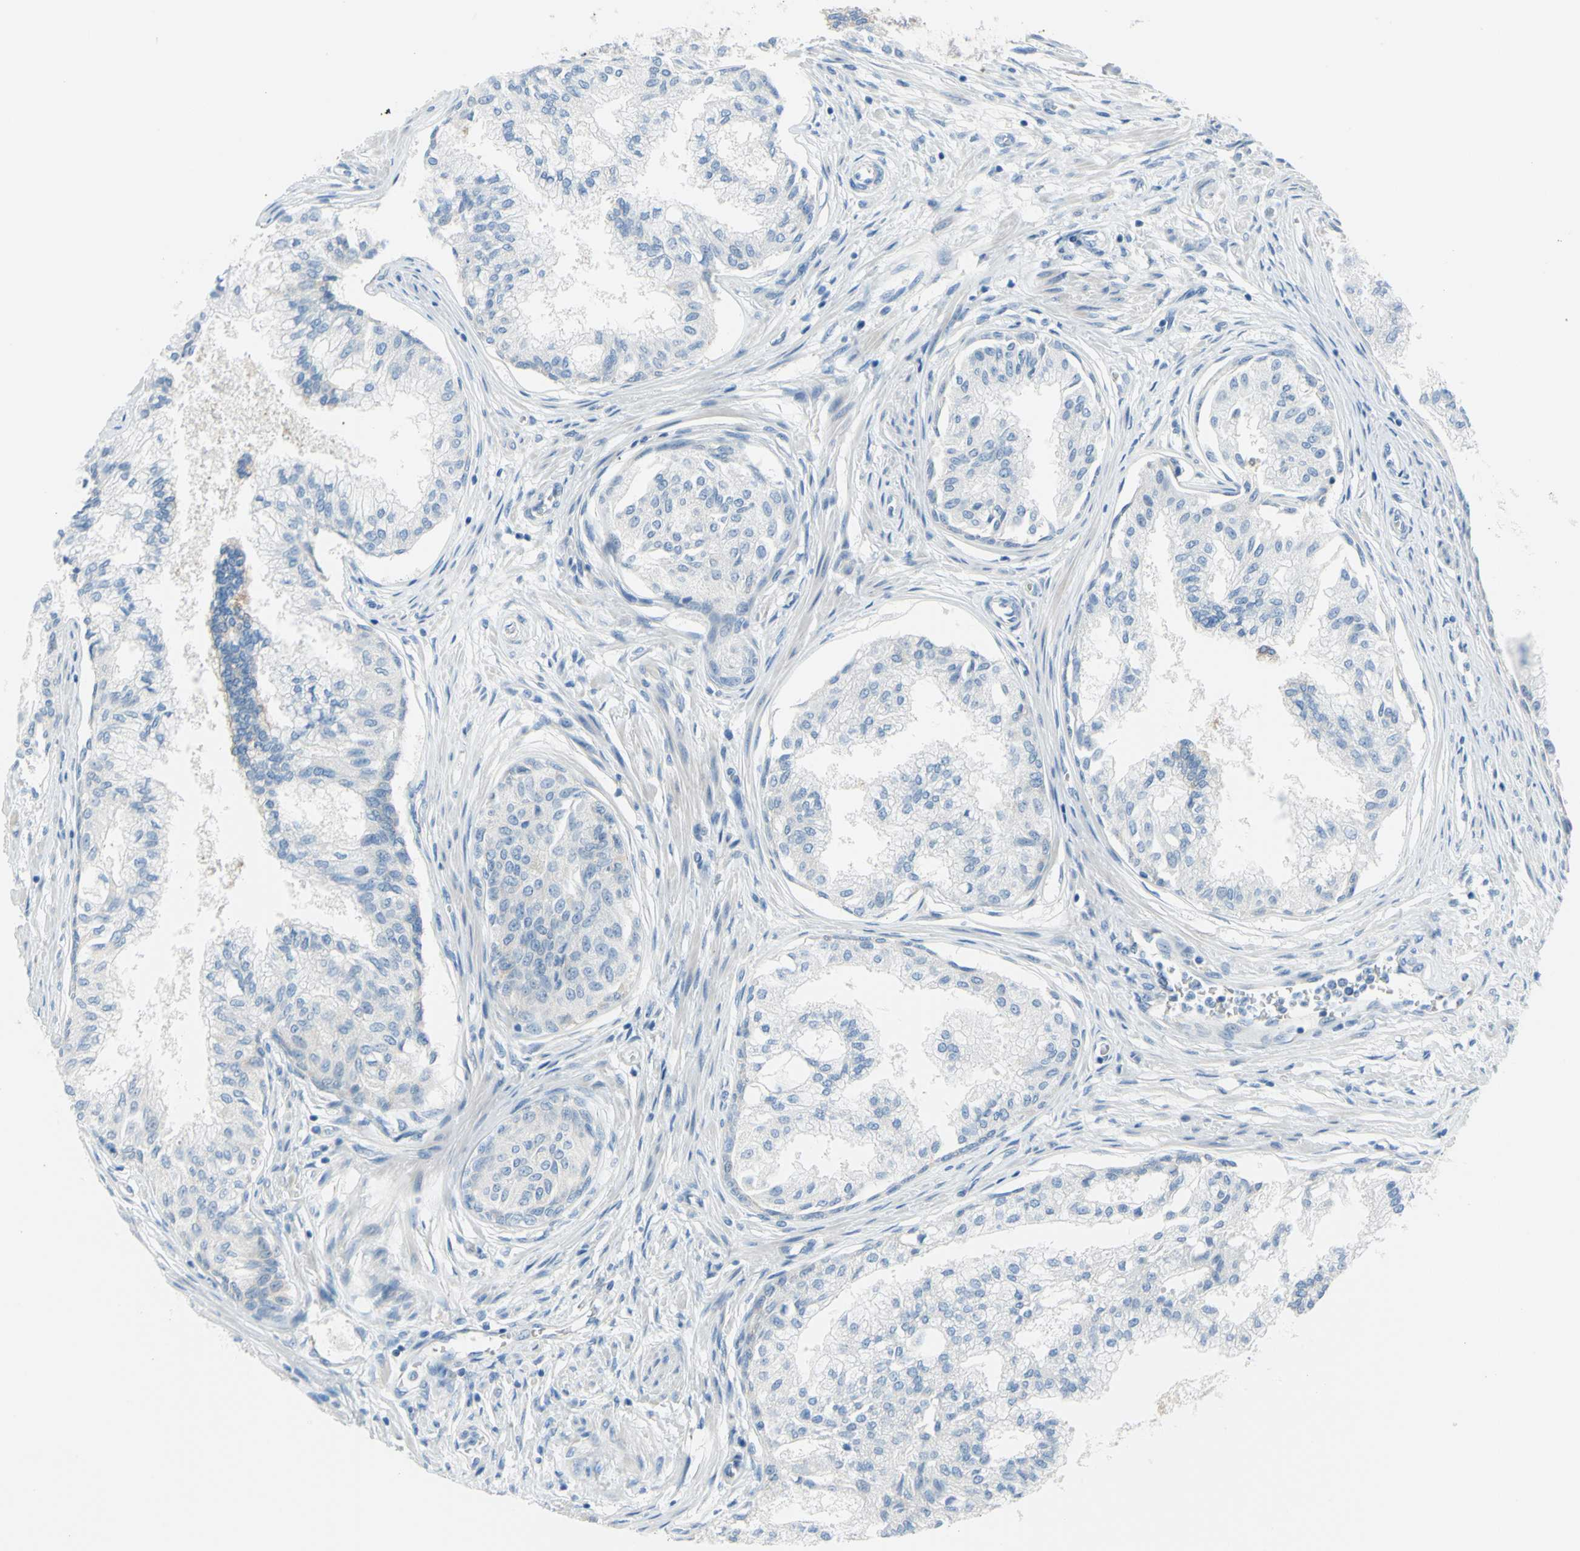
{"staining": {"intensity": "weak", "quantity": "25%-75%", "location": "cytoplasmic/membranous"}, "tissue": "prostate", "cell_type": "Glandular cells", "image_type": "normal", "snomed": [{"axis": "morphology", "description": "Normal tissue, NOS"}, {"axis": "topography", "description": "Prostate"}, {"axis": "topography", "description": "Seminal veicle"}], "caption": "Protein staining of benign prostate exhibits weak cytoplasmic/membranous staining in about 25%-75% of glandular cells. (IHC, brightfield microscopy, high magnification).", "gene": "FRMD4B", "patient": {"sex": "male", "age": 60}}